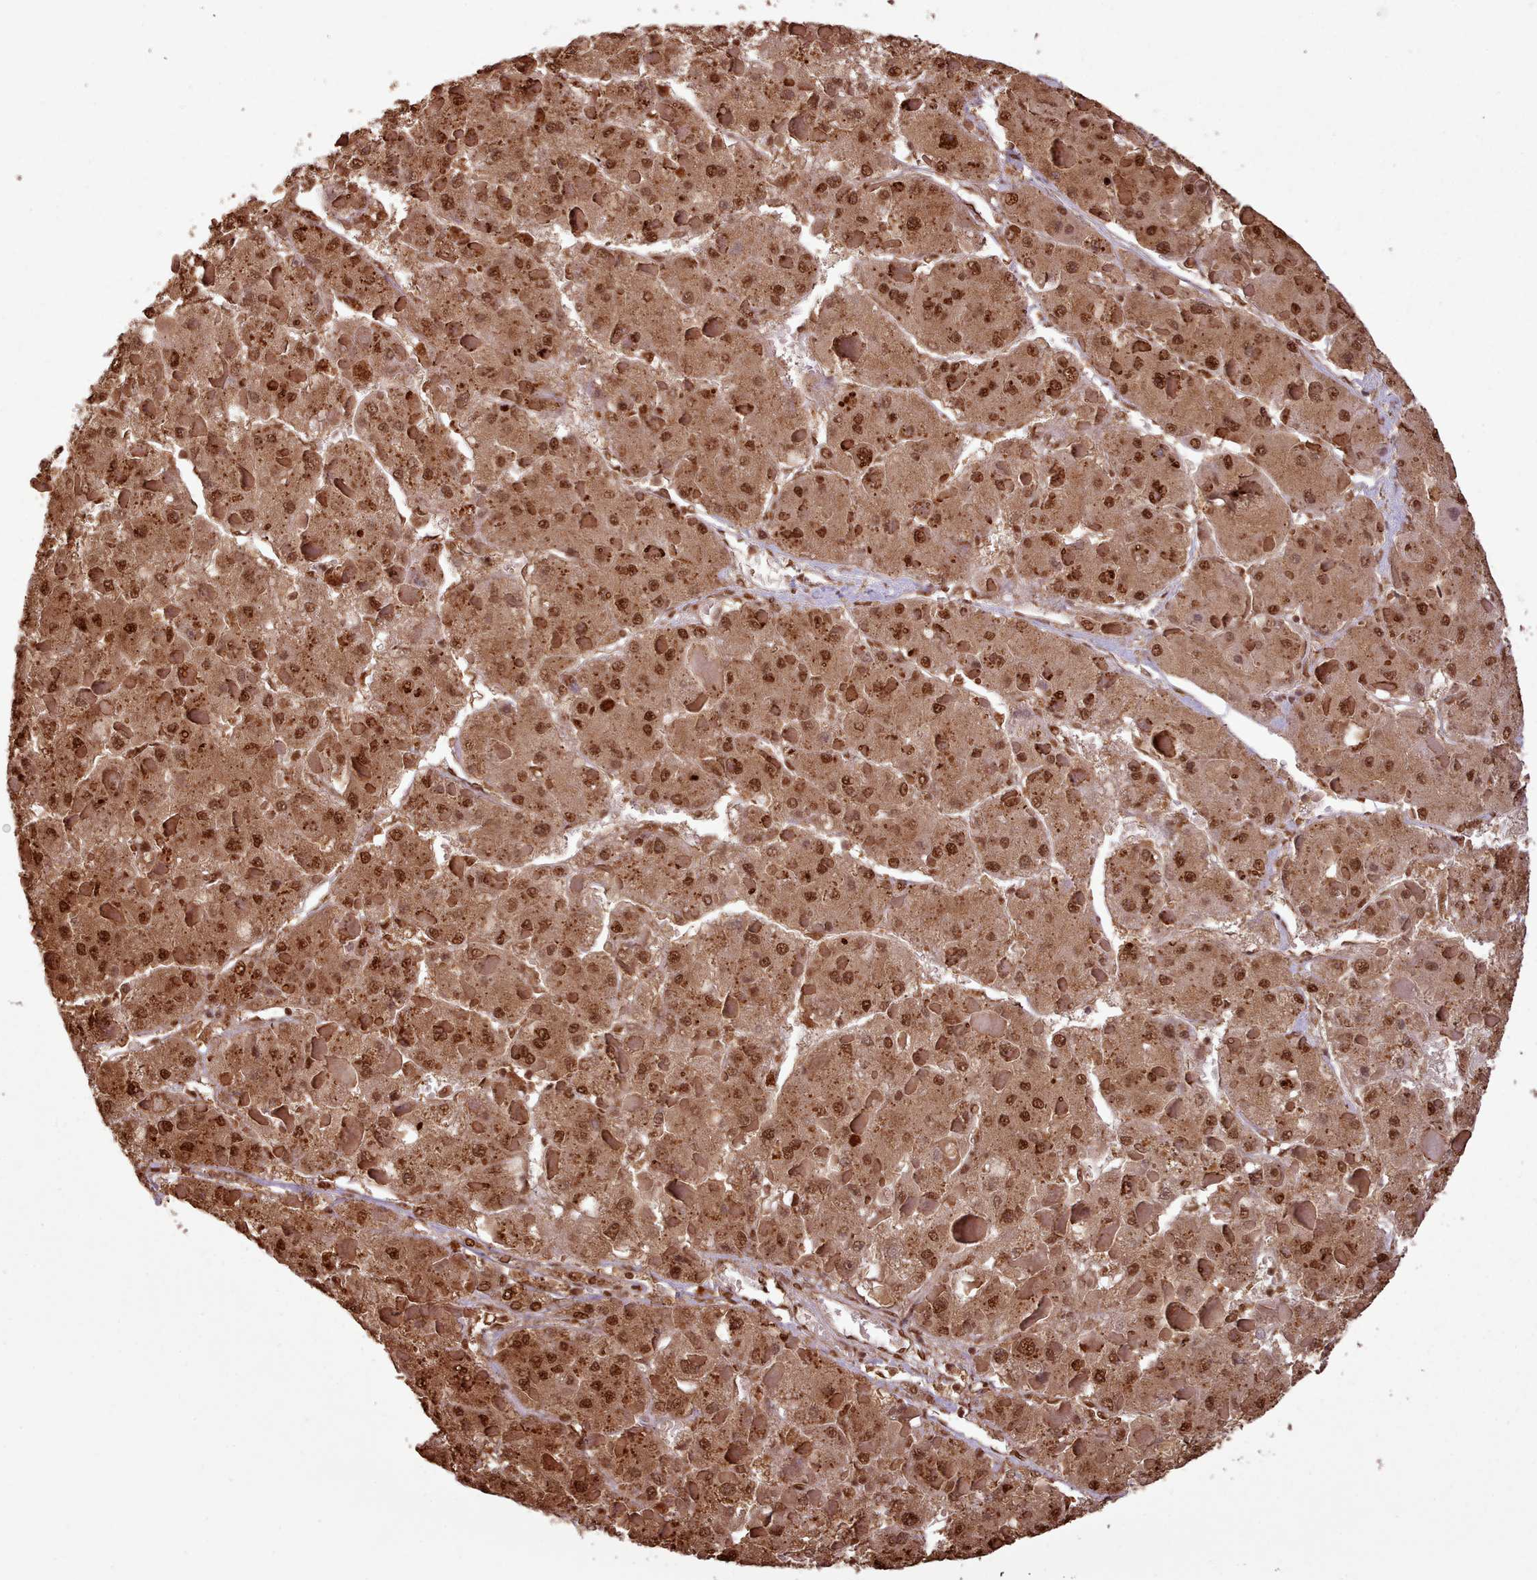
{"staining": {"intensity": "moderate", "quantity": ">75%", "location": "cytoplasmic/membranous,nuclear"}, "tissue": "liver cancer", "cell_type": "Tumor cells", "image_type": "cancer", "snomed": [{"axis": "morphology", "description": "Carcinoma, Hepatocellular, NOS"}, {"axis": "topography", "description": "Liver"}], "caption": "This is an image of immunohistochemistry staining of liver cancer, which shows moderate staining in the cytoplasmic/membranous and nuclear of tumor cells.", "gene": "RPS27A", "patient": {"sex": "female", "age": 73}}